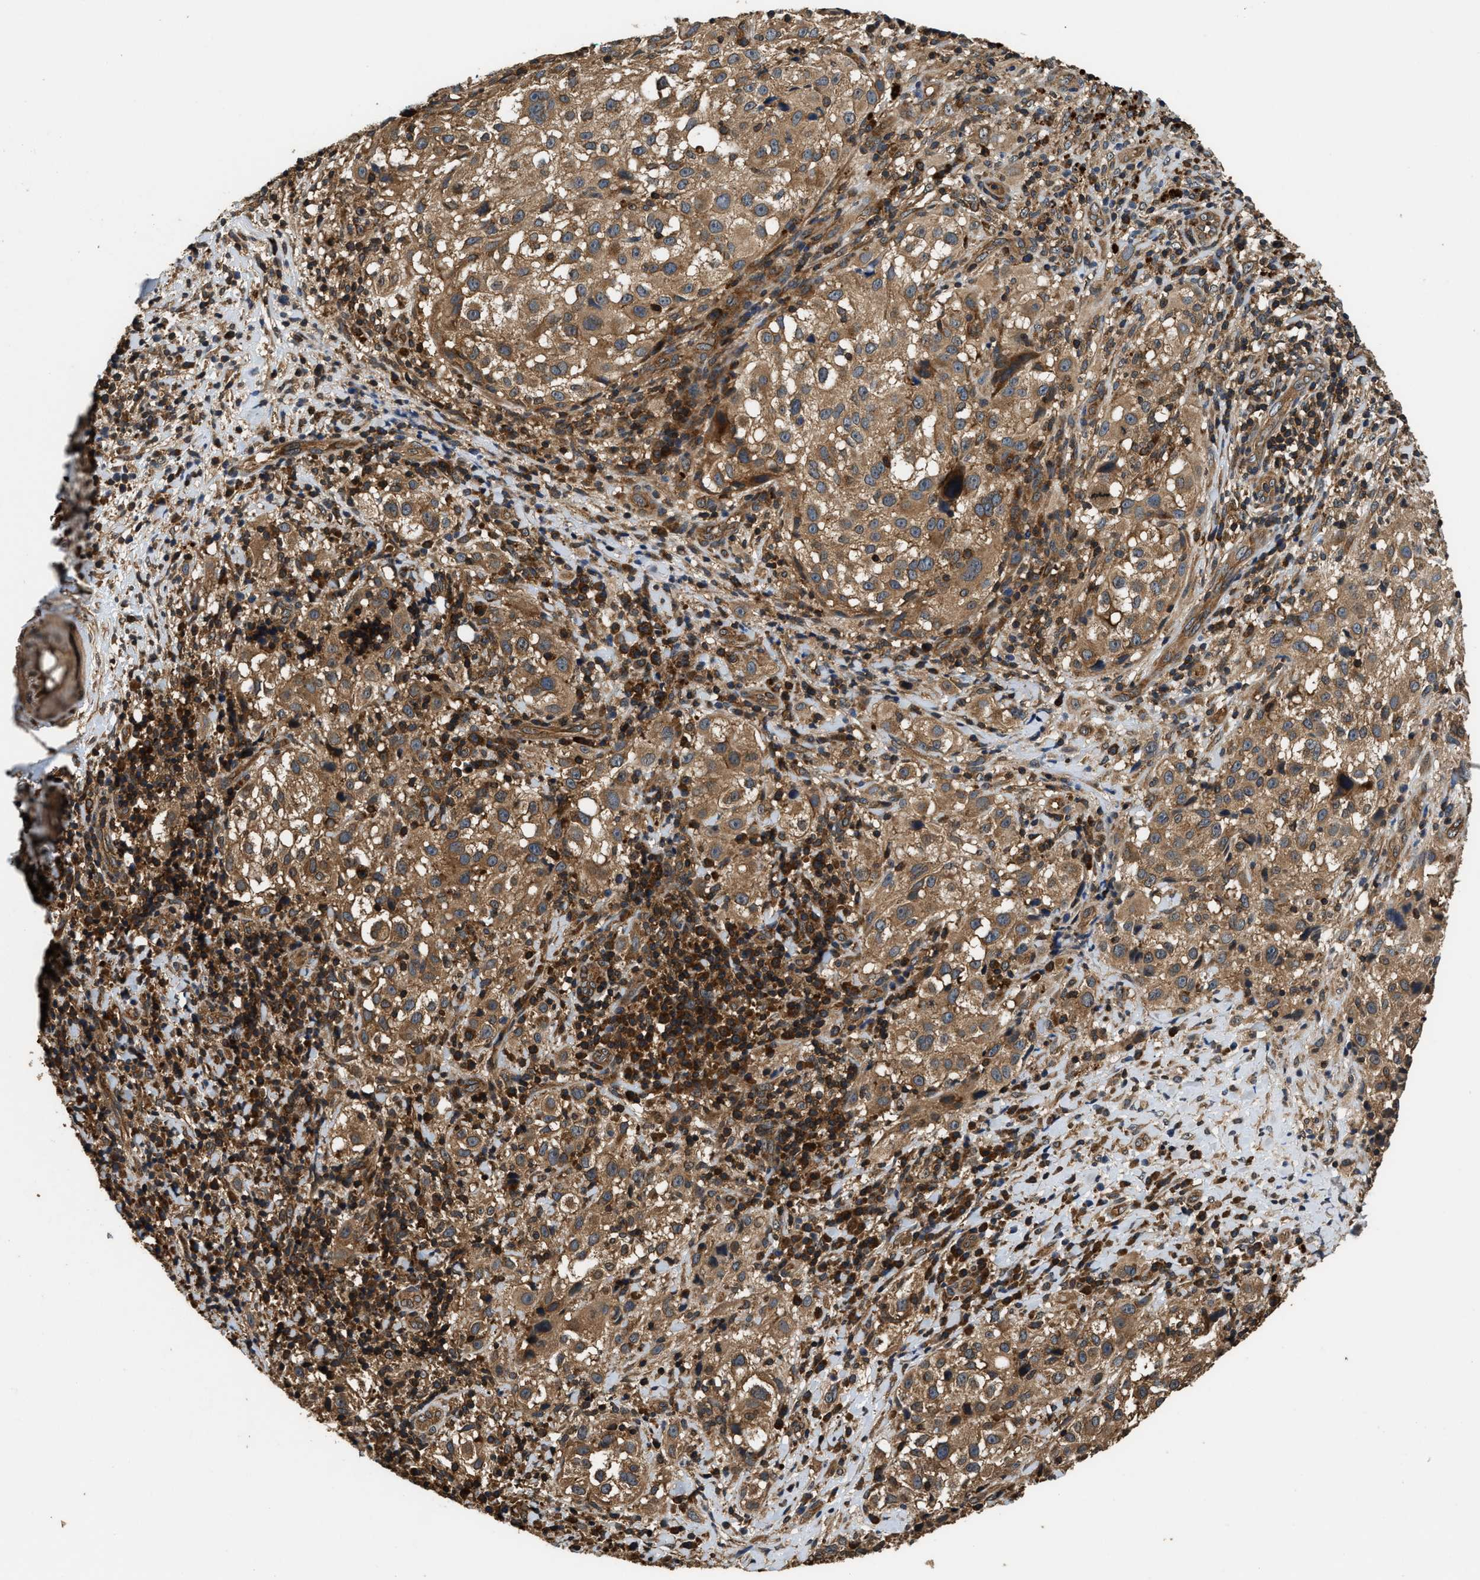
{"staining": {"intensity": "moderate", "quantity": ">75%", "location": "cytoplasmic/membranous"}, "tissue": "melanoma", "cell_type": "Tumor cells", "image_type": "cancer", "snomed": [{"axis": "morphology", "description": "Necrosis, NOS"}, {"axis": "morphology", "description": "Malignant melanoma, NOS"}, {"axis": "topography", "description": "Skin"}], "caption": "IHC staining of melanoma, which shows medium levels of moderate cytoplasmic/membranous expression in about >75% of tumor cells indicating moderate cytoplasmic/membranous protein positivity. The staining was performed using DAB (brown) for protein detection and nuclei were counterstained in hematoxylin (blue).", "gene": "DNAJC2", "patient": {"sex": "female", "age": 87}}